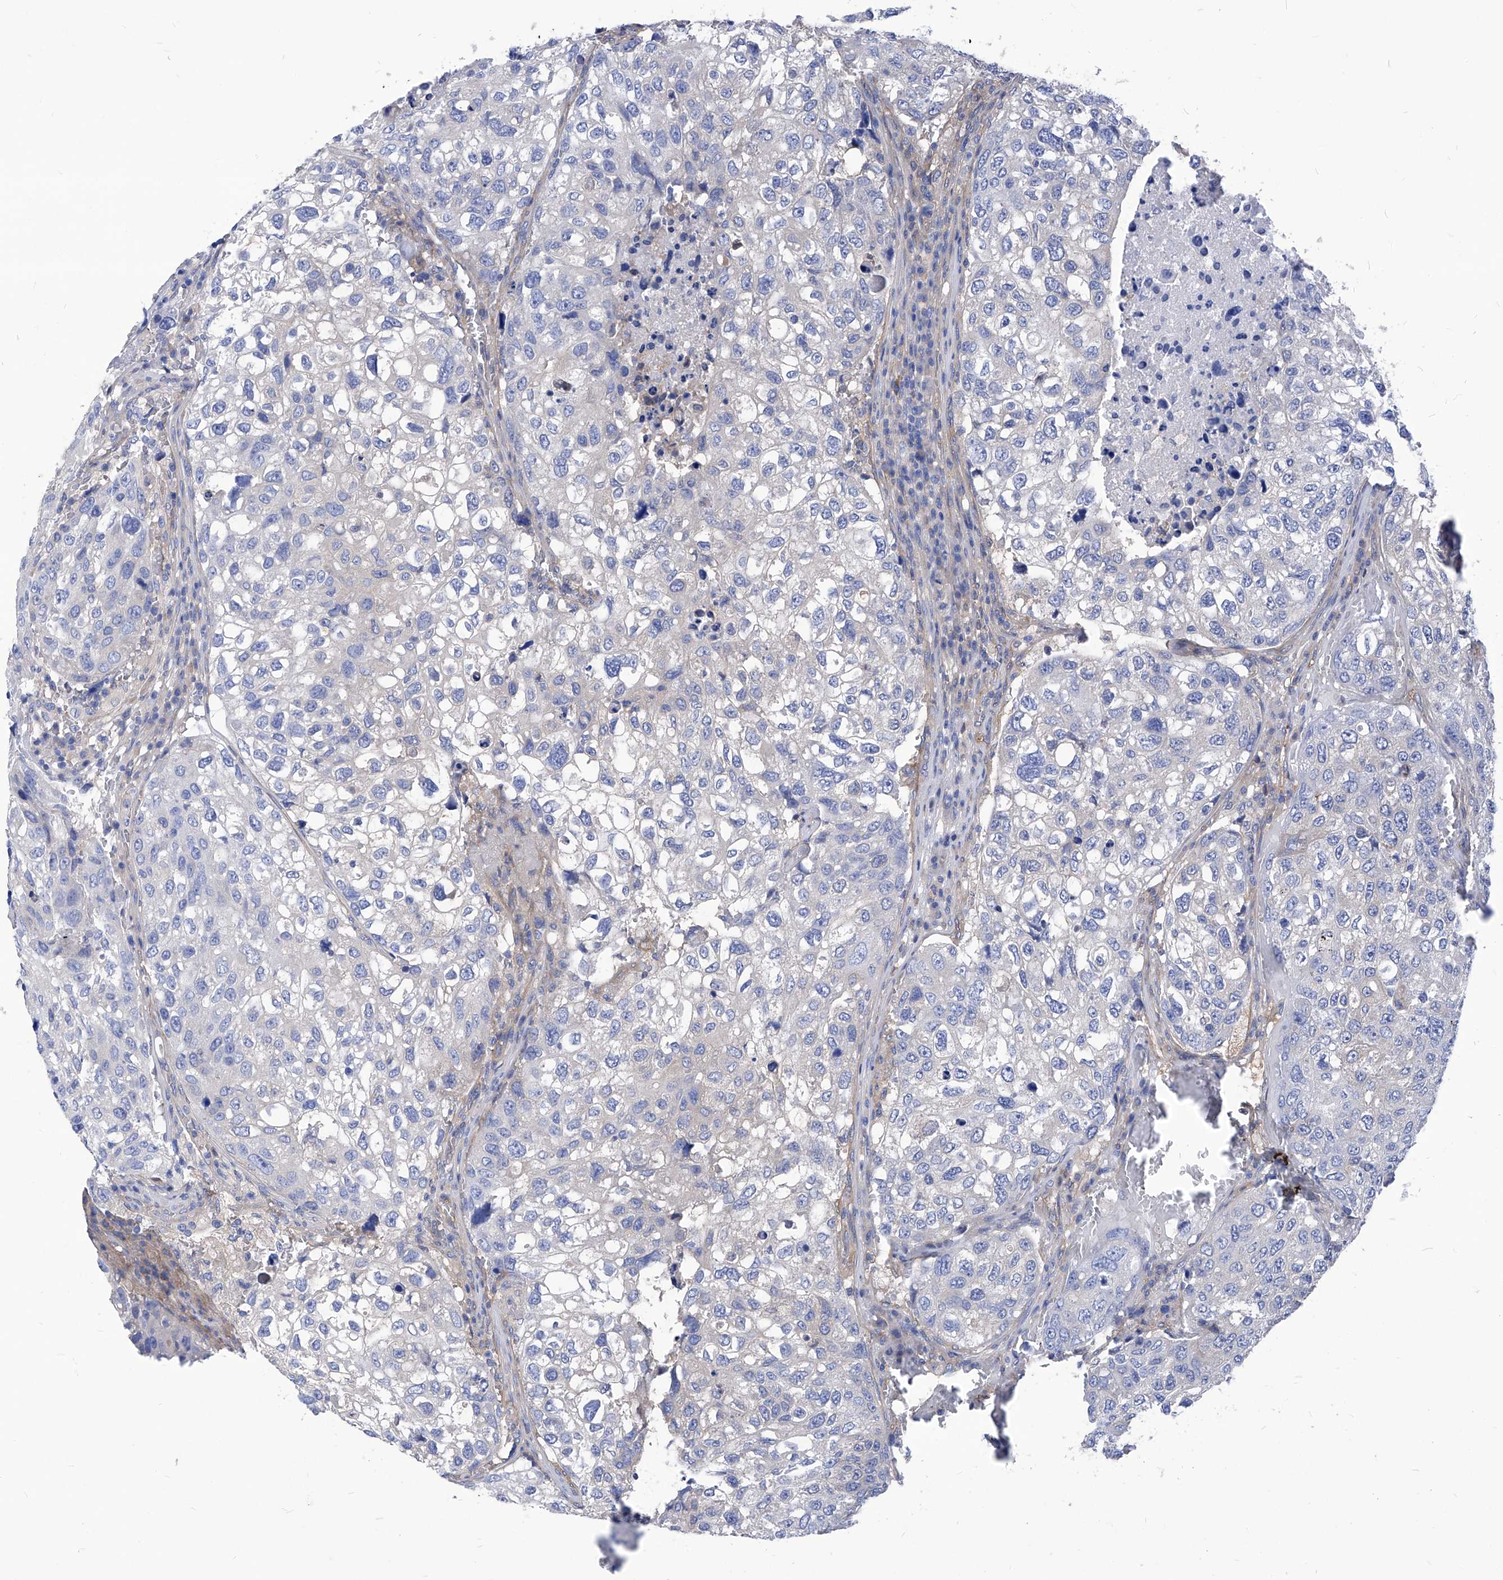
{"staining": {"intensity": "negative", "quantity": "none", "location": "none"}, "tissue": "urothelial cancer", "cell_type": "Tumor cells", "image_type": "cancer", "snomed": [{"axis": "morphology", "description": "Urothelial carcinoma, High grade"}, {"axis": "topography", "description": "Lymph node"}, {"axis": "topography", "description": "Urinary bladder"}], "caption": "Histopathology image shows no significant protein staining in tumor cells of urothelial cancer. (Immunohistochemistry, brightfield microscopy, high magnification).", "gene": "XPNPEP1", "patient": {"sex": "male", "age": 51}}